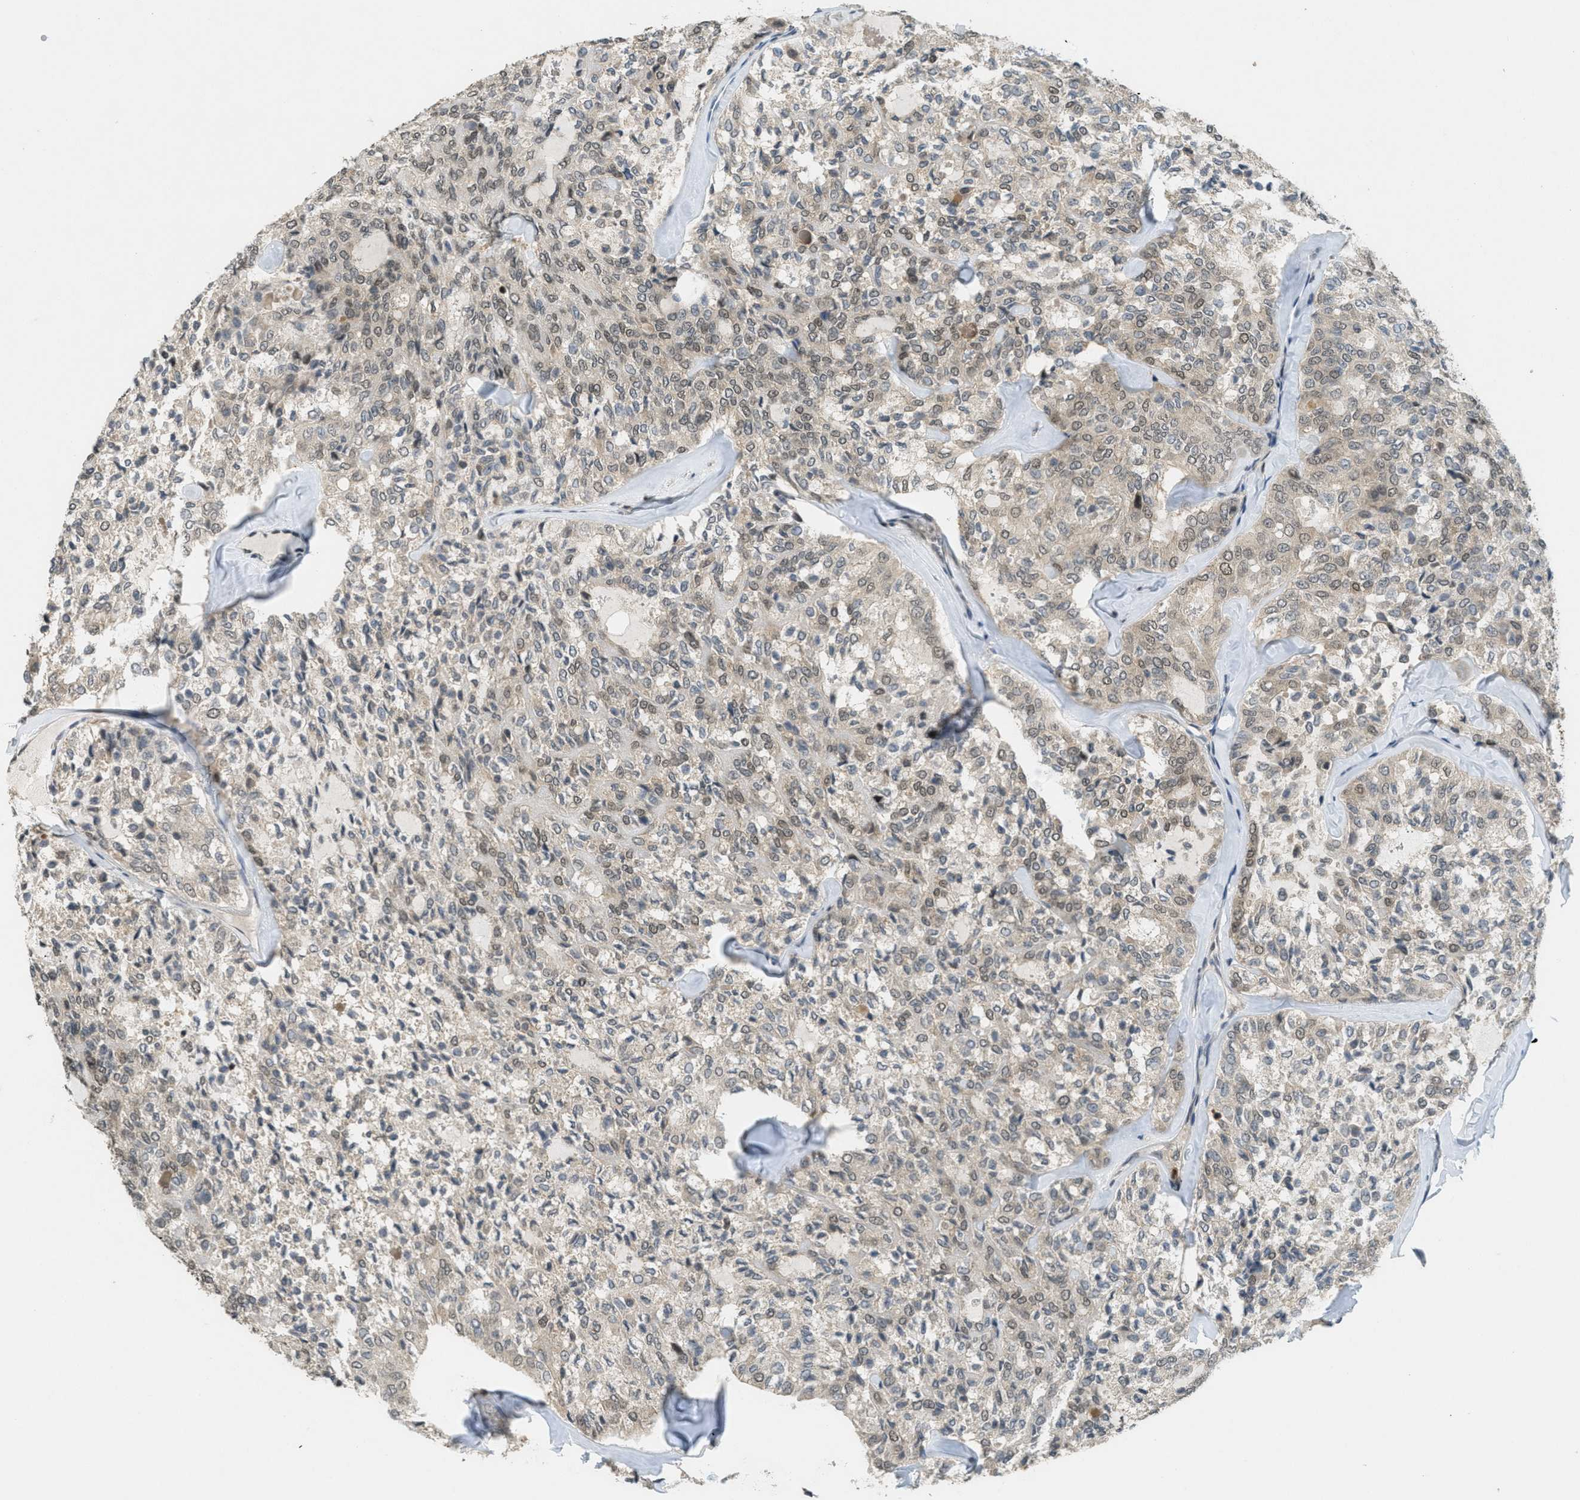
{"staining": {"intensity": "weak", "quantity": "25%-75%", "location": "nuclear"}, "tissue": "thyroid cancer", "cell_type": "Tumor cells", "image_type": "cancer", "snomed": [{"axis": "morphology", "description": "Follicular adenoma carcinoma, NOS"}, {"axis": "topography", "description": "Thyroid gland"}], "caption": "There is low levels of weak nuclear positivity in tumor cells of thyroid cancer, as demonstrated by immunohistochemical staining (brown color).", "gene": "DNAJB1", "patient": {"sex": "male", "age": 75}}